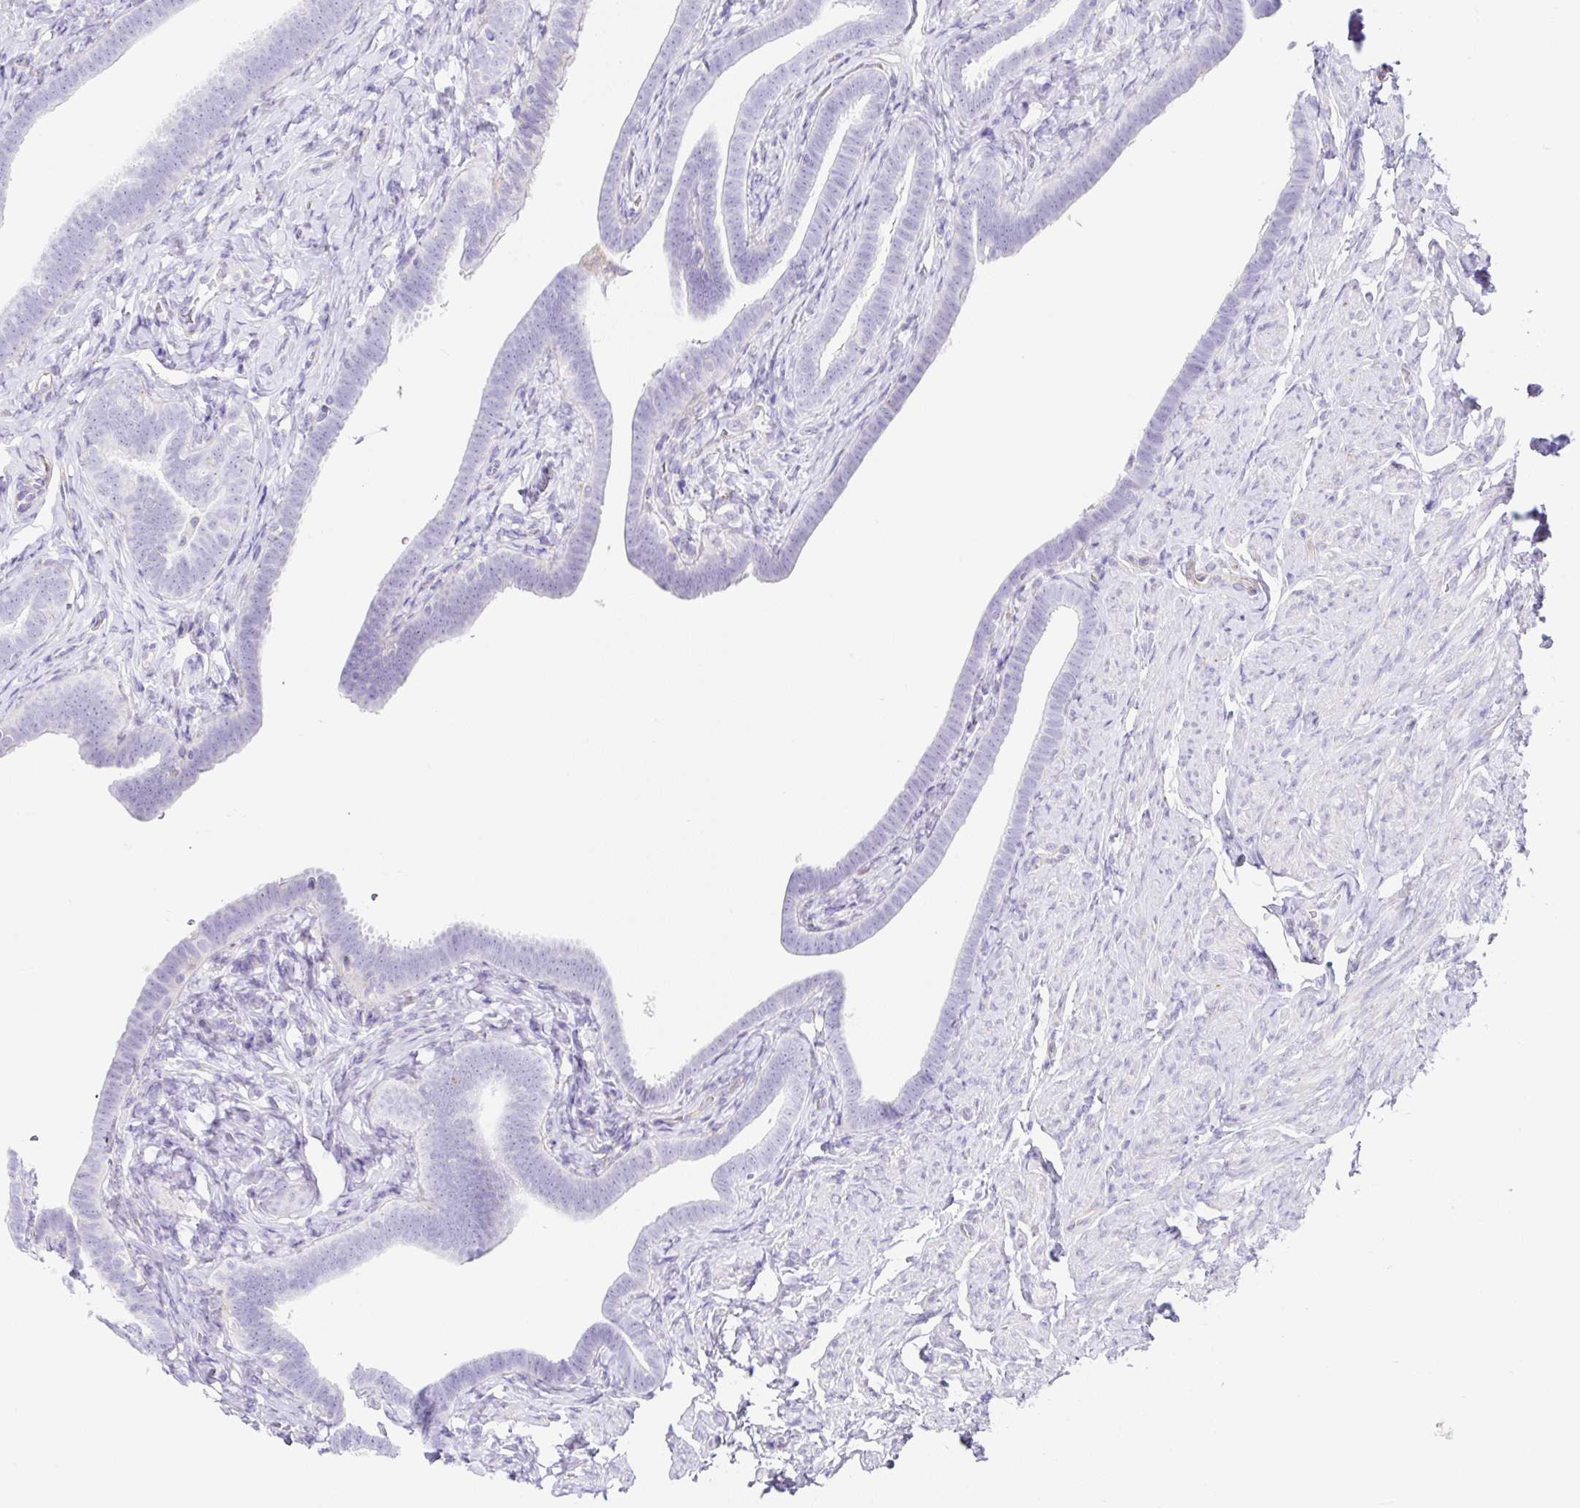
{"staining": {"intensity": "weak", "quantity": "<25%", "location": "cytoplasmic/membranous"}, "tissue": "fallopian tube", "cell_type": "Glandular cells", "image_type": "normal", "snomed": [{"axis": "morphology", "description": "Normal tissue, NOS"}, {"axis": "topography", "description": "Fallopian tube"}], "caption": "DAB immunohistochemical staining of benign human fallopian tube displays no significant expression in glandular cells. (DAB (3,3'-diaminobenzidine) IHC visualized using brightfield microscopy, high magnification).", "gene": "DKK4", "patient": {"sex": "female", "age": 69}}